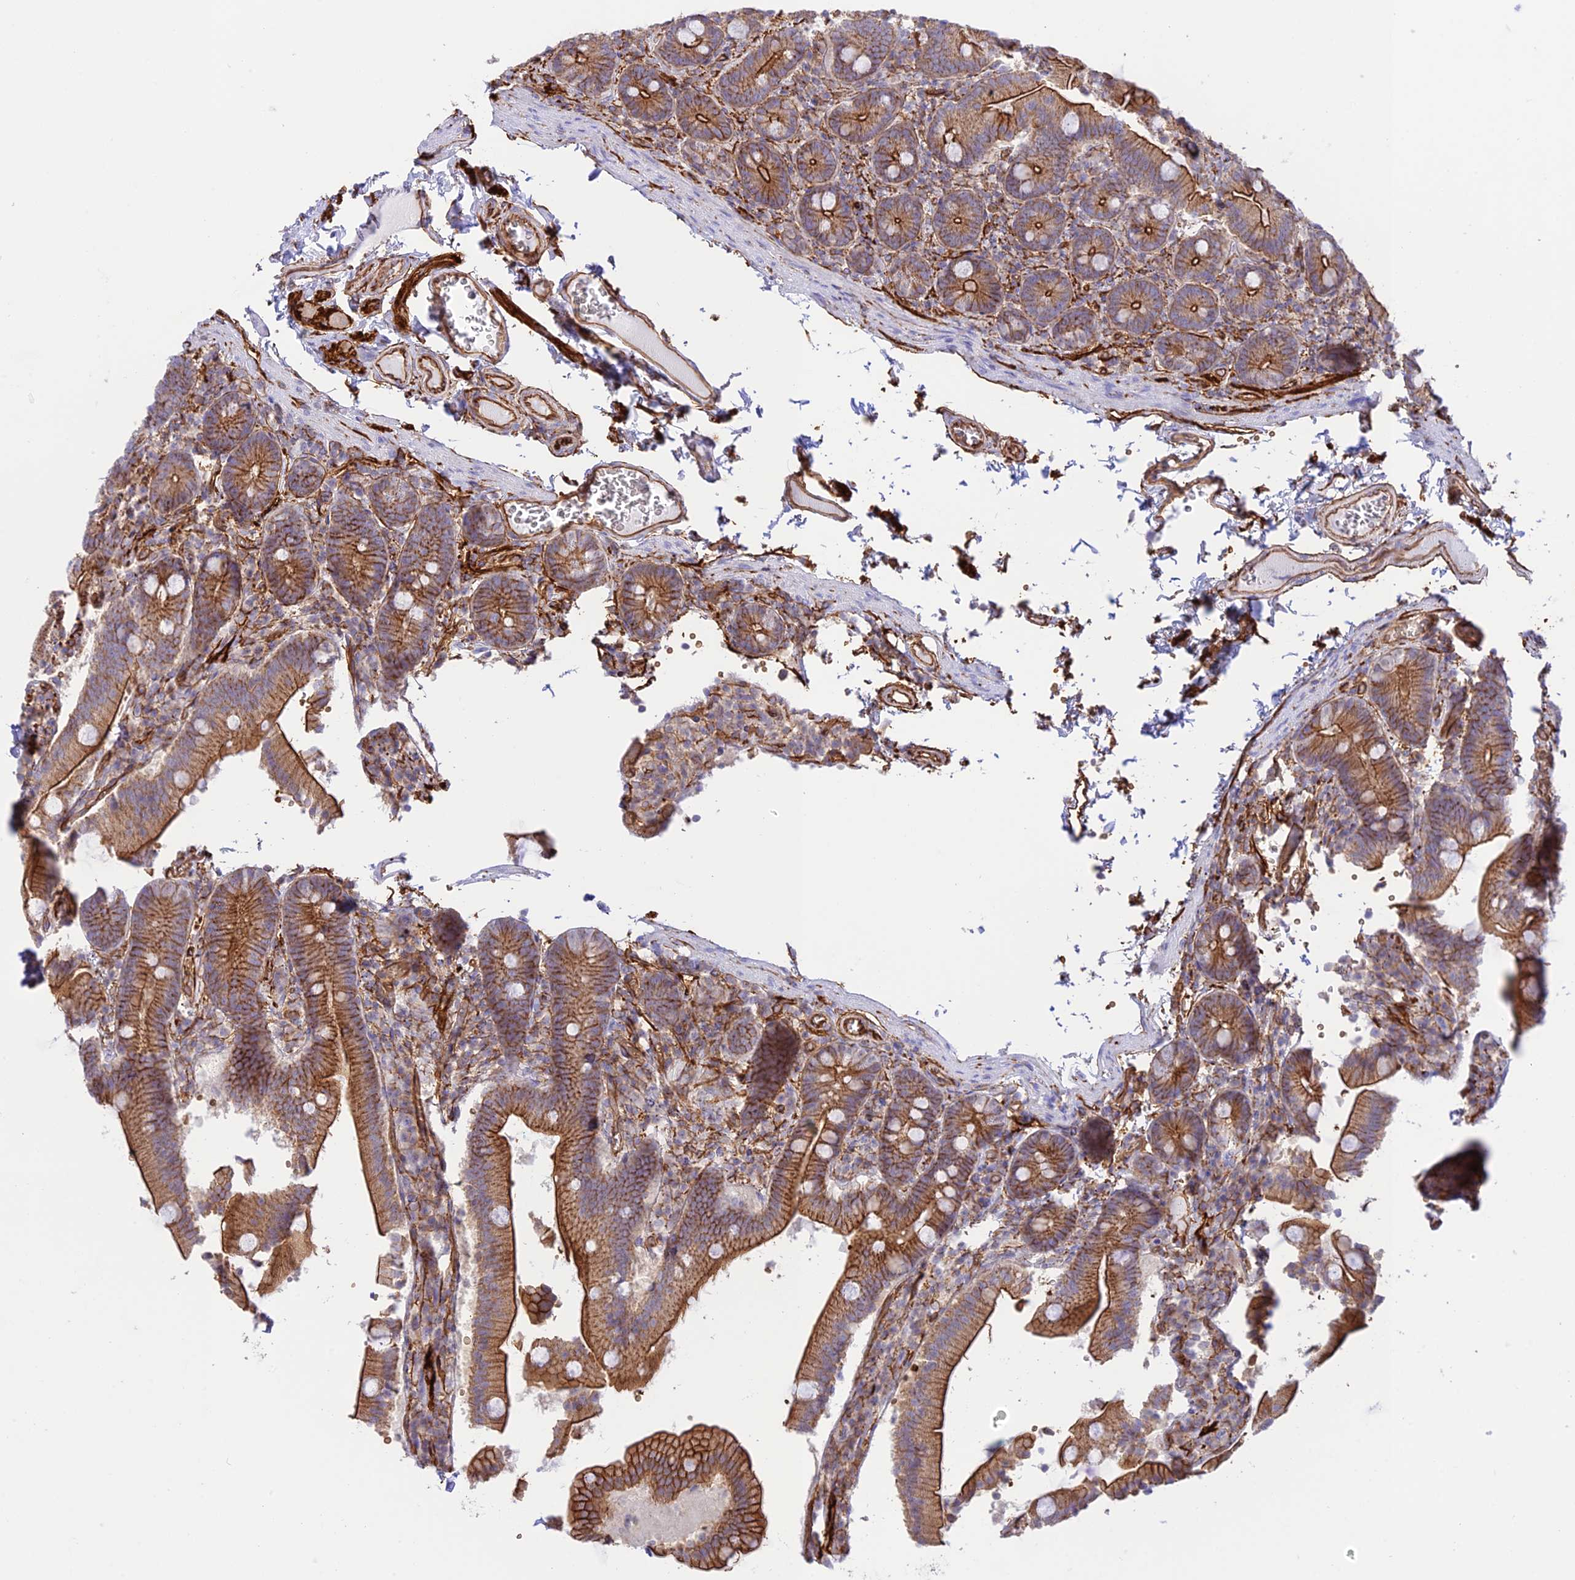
{"staining": {"intensity": "strong", "quantity": ">75%", "location": "cytoplasmic/membranous"}, "tissue": "duodenum", "cell_type": "Glandular cells", "image_type": "normal", "snomed": [{"axis": "morphology", "description": "Normal tissue, NOS"}, {"axis": "topography", "description": "Duodenum"}], "caption": "Approximately >75% of glandular cells in benign duodenum demonstrate strong cytoplasmic/membranous protein staining as visualized by brown immunohistochemical staining.", "gene": "YPEL5", "patient": {"sex": "female", "age": 62}}